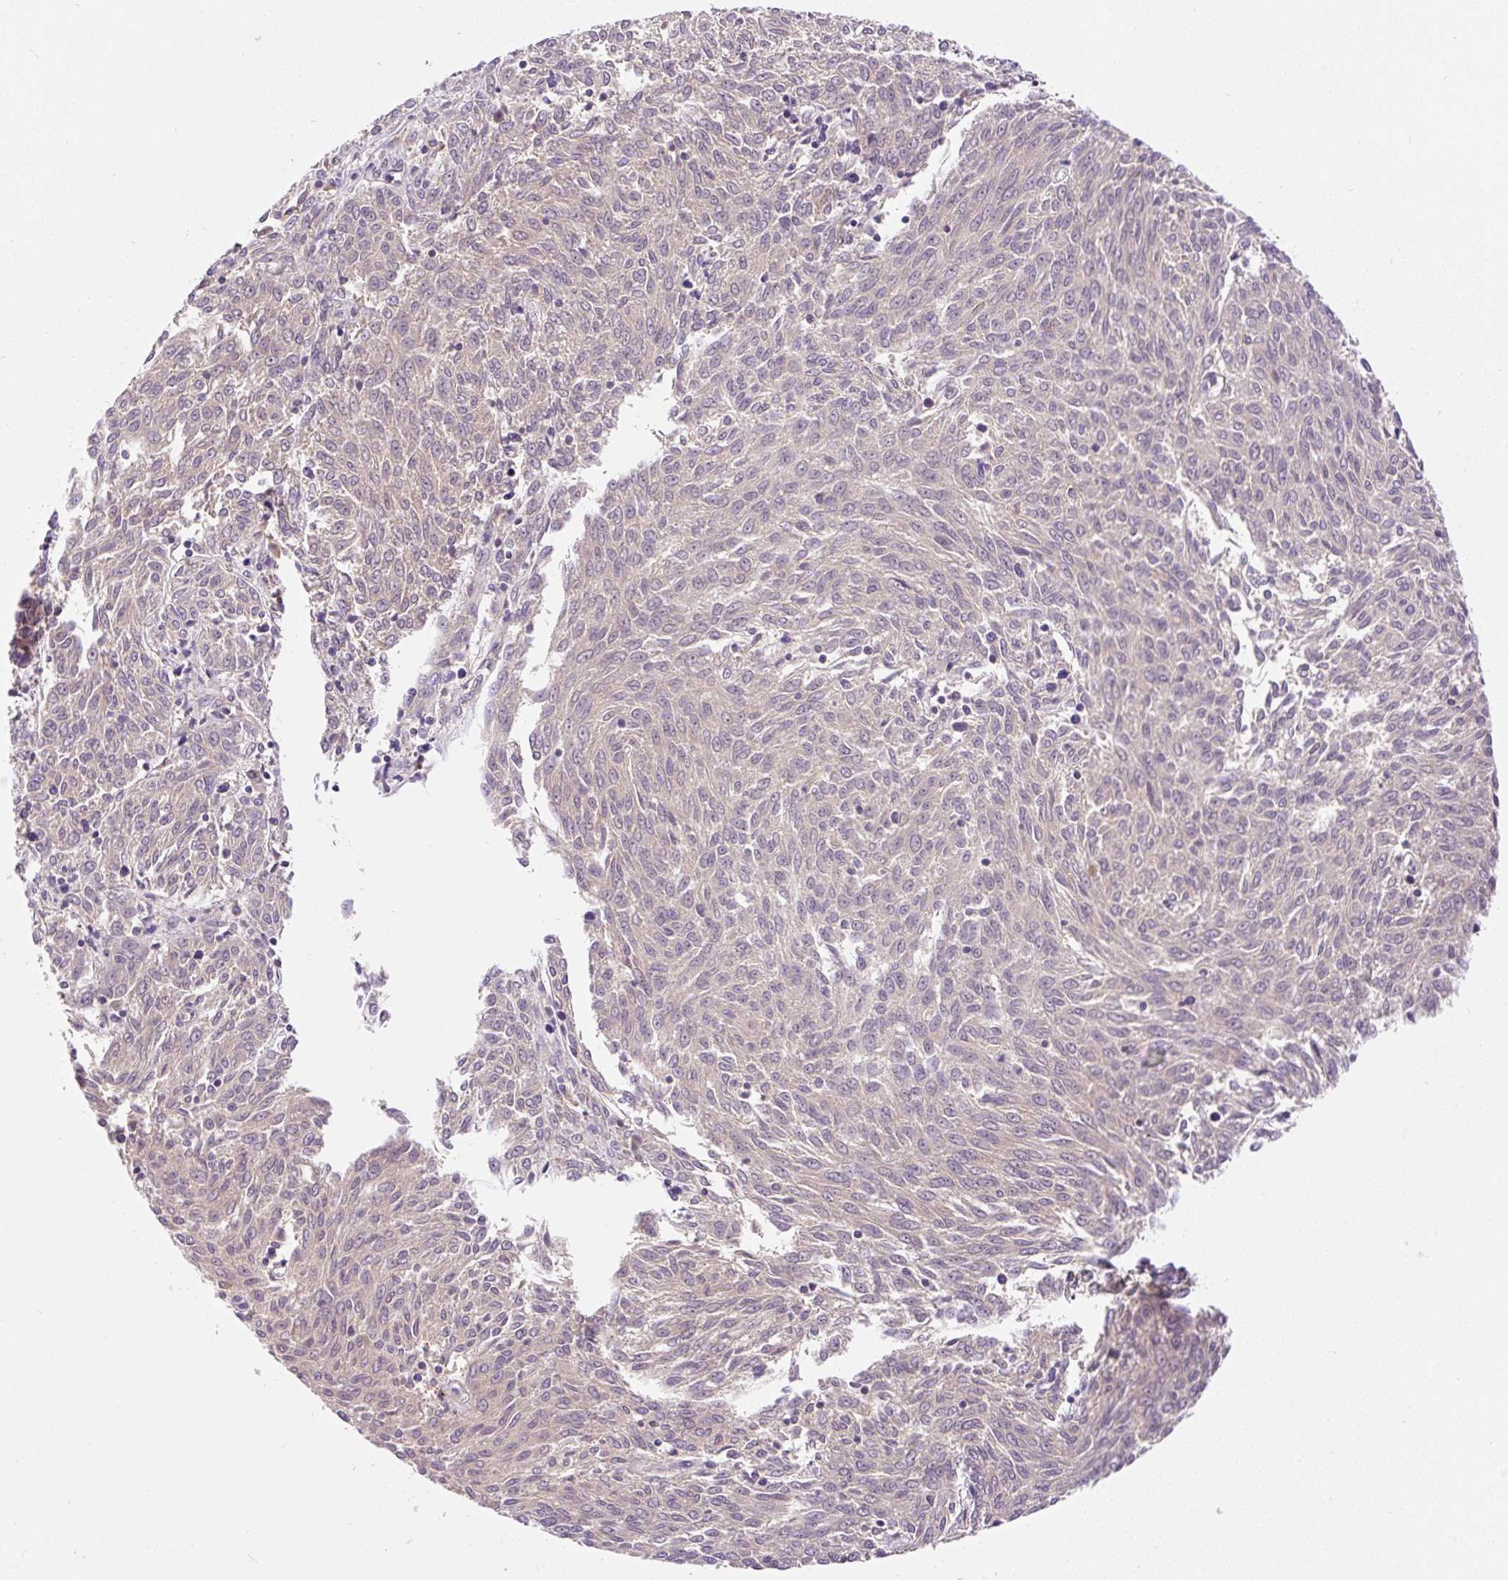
{"staining": {"intensity": "negative", "quantity": "none", "location": "none"}, "tissue": "melanoma", "cell_type": "Tumor cells", "image_type": "cancer", "snomed": [{"axis": "morphology", "description": "Malignant melanoma, NOS"}, {"axis": "topography", "description": "Skin"}], "caption": "IHC photomicrograph of malignant melanoma stained for a protein (brown), which reveals no staining in tumor cells.", "gene": "CARD11", "patient": {"sex": "female", "age": 72}}